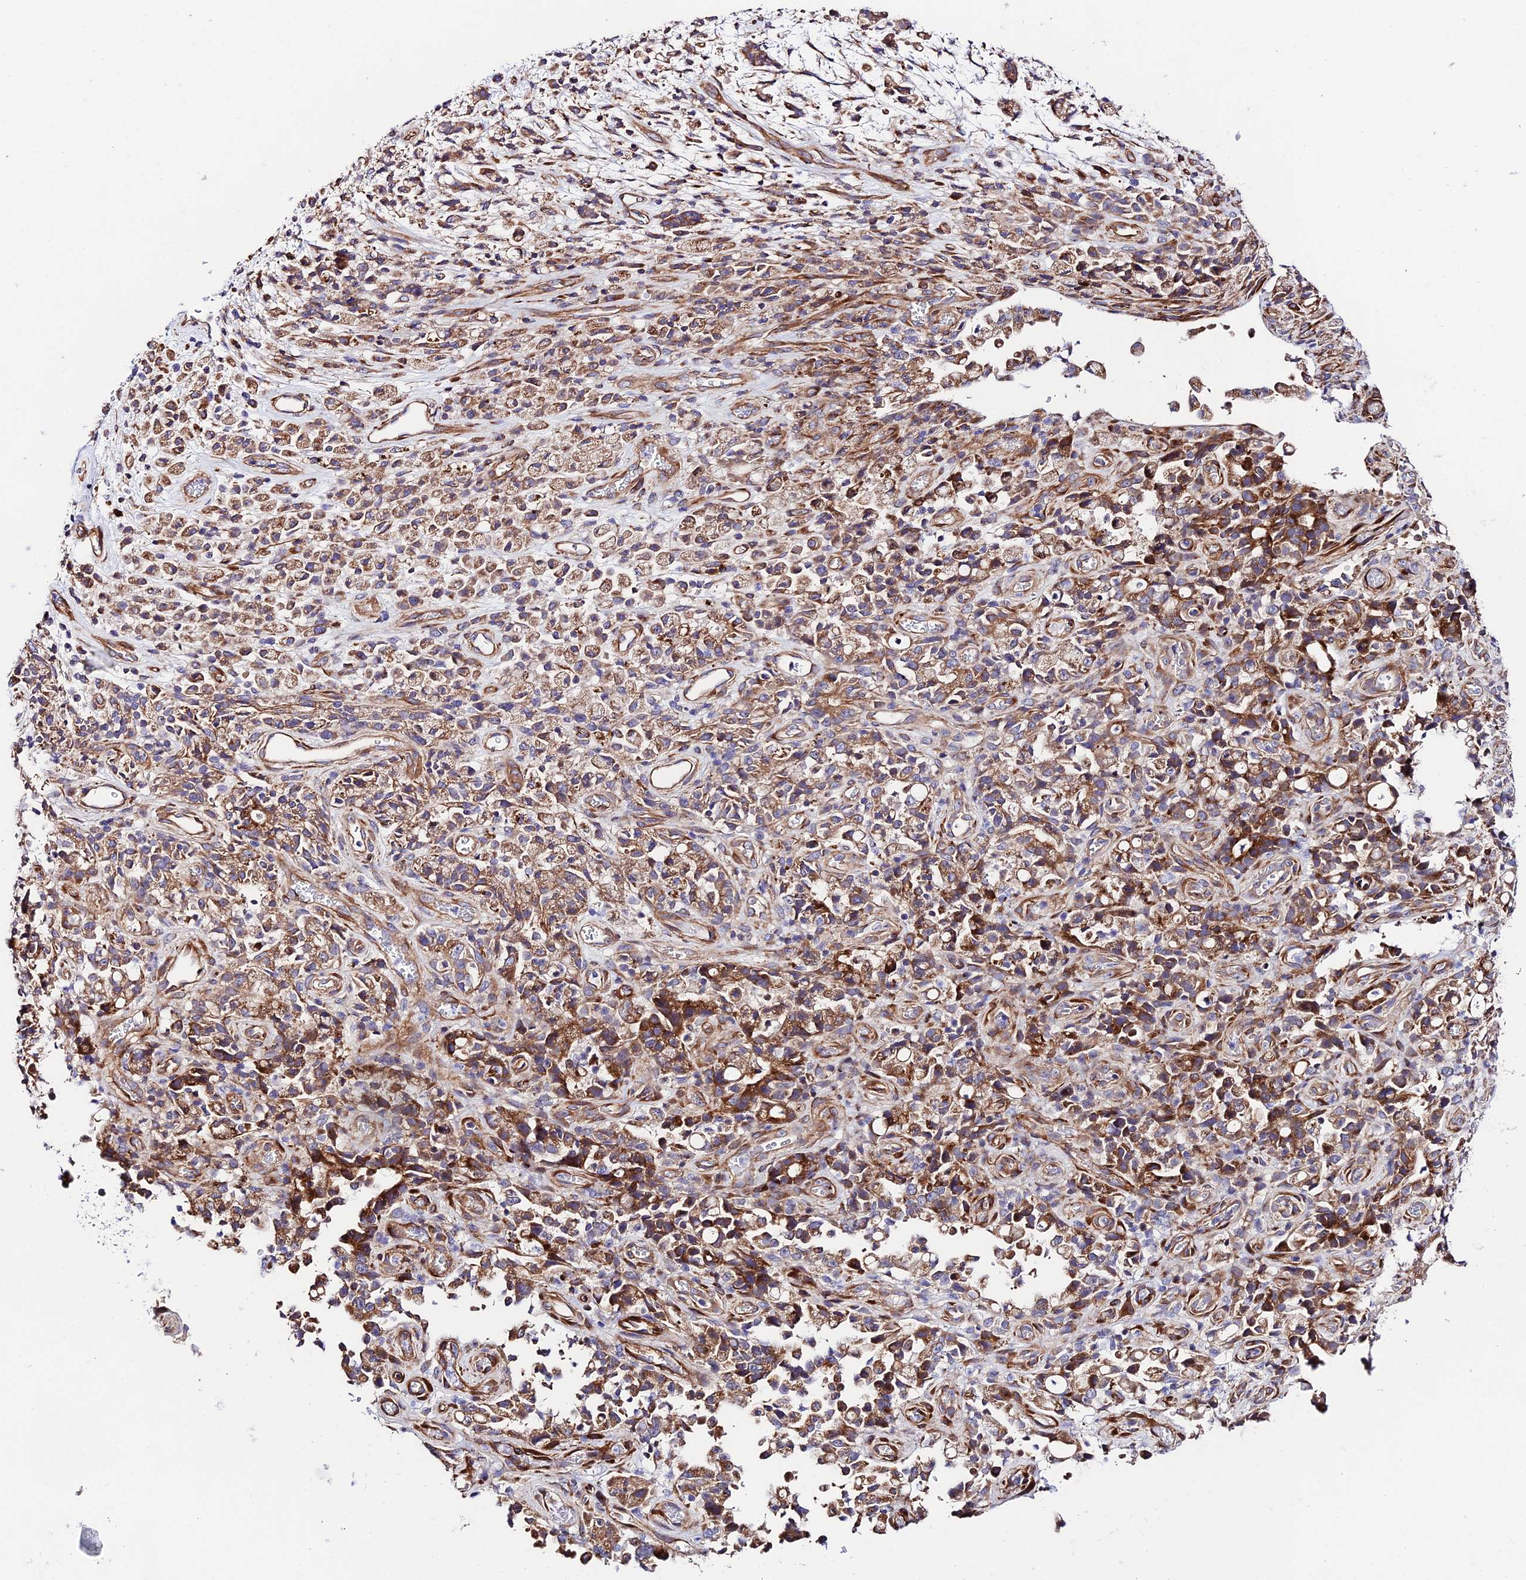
{"staining": {"intensity": "strong", "quantity": "25%-75%", "location": "cytoplasmic/membranous"}, "tissue": "stomach cancer", "cell_type": "Tumor cells", "image_type": "cancer", "snomed": [{"axis": "morphology", "description": "Adenocarcinoma, NOS"}, {"axis": "topography", "description": "Stomach"}], "caption": "A micrograph of human adenocarcinoma (stomach) stained for a protein exhibits strong cytoplasmic/membranous brown staining in tumor cells.", "gene": "VPS13C", "patient": {"sex": "female", "age": 60}}